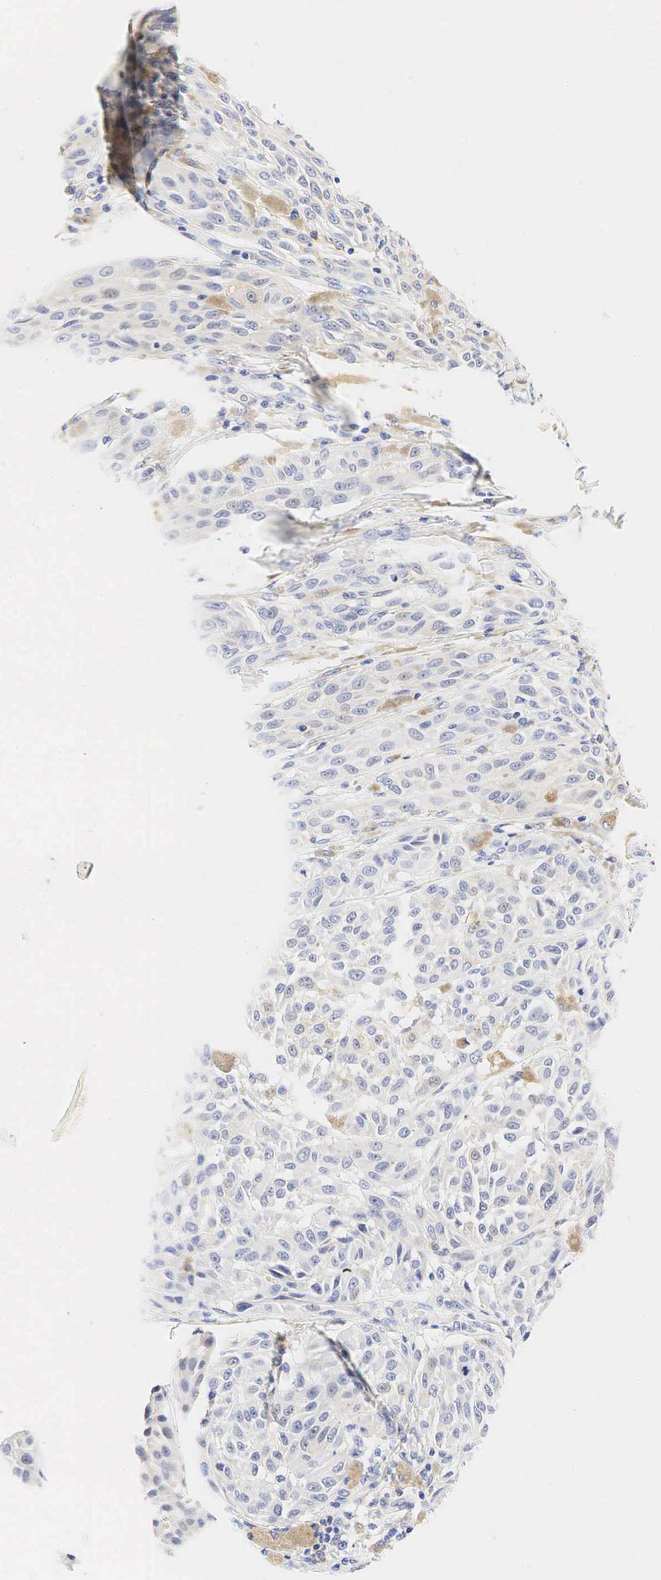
{"staining": {"intensity": "negative", "quantity": "none", "location": "none"}, "tissue": "melanoma", "cell_type": "Tumor cells", "image_type": "cancer", "snomed": [{"axis": "morphology", "description": "Malignant melanoma, NOS"}, {"axis": "topography", "description": "Skin"}], "caption": "Protein analysis of malignant melanoma exhibits no significant staining in tumor cells.", "gene": "TNFRSF8", "patient": {"sex": "male", "age": 44}}